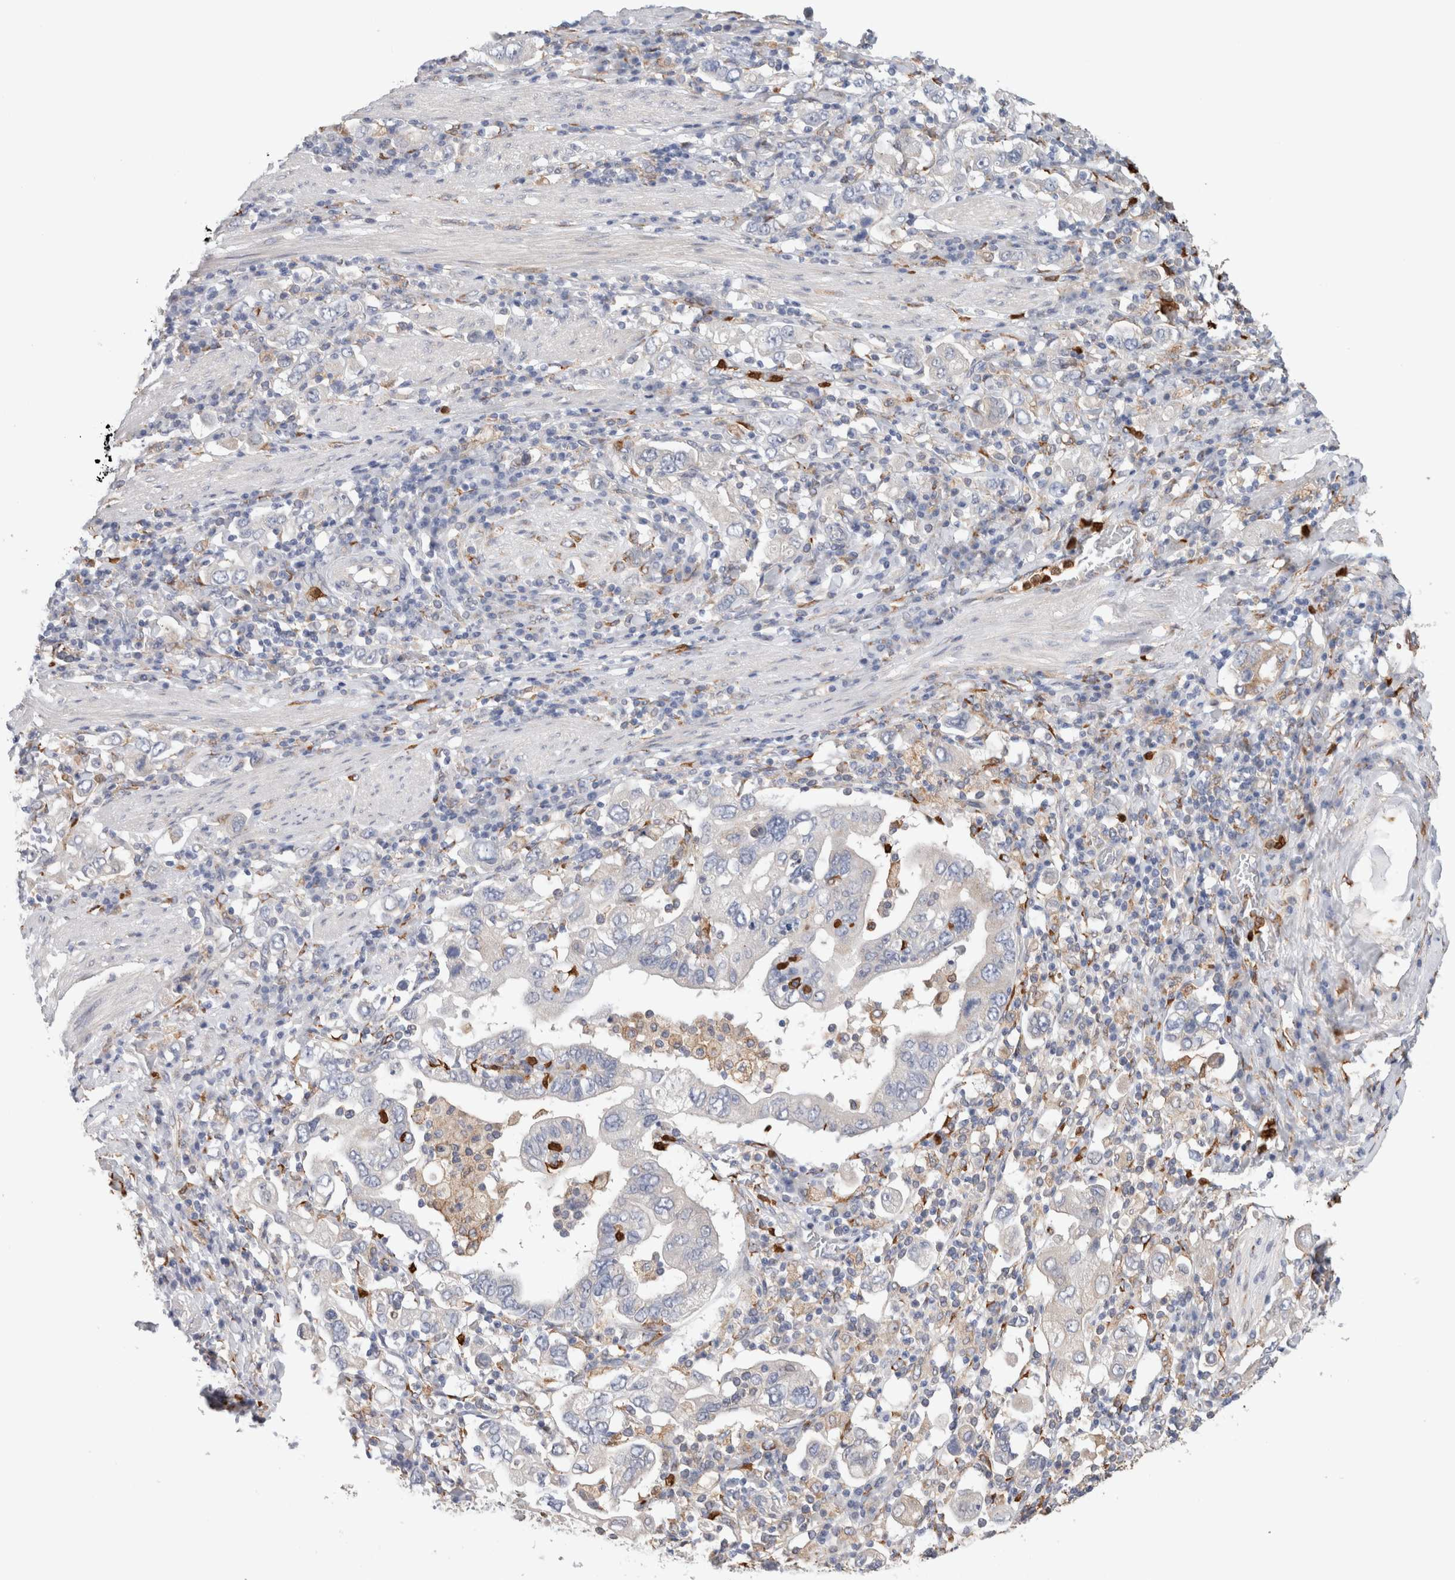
{"staining": {"intensity": "negative", "quantity": "none", "location": "none"}, "tissue": "stomach cancer", "cell_type": "Tumor cells", "image_type": "cancer", "snomed": [{"axis": "morphology", "description": "Adenocarcinoma, NOS"}, {"axis": "topography", "description": "Stomach, upper"}], "caption": "There is no significant staining in tumor cells of adenocarcinoma (stomach). Nuclei are stained in blue.", "gene": "P4HA1", "patient": {"sex": "male", "age": 62}}